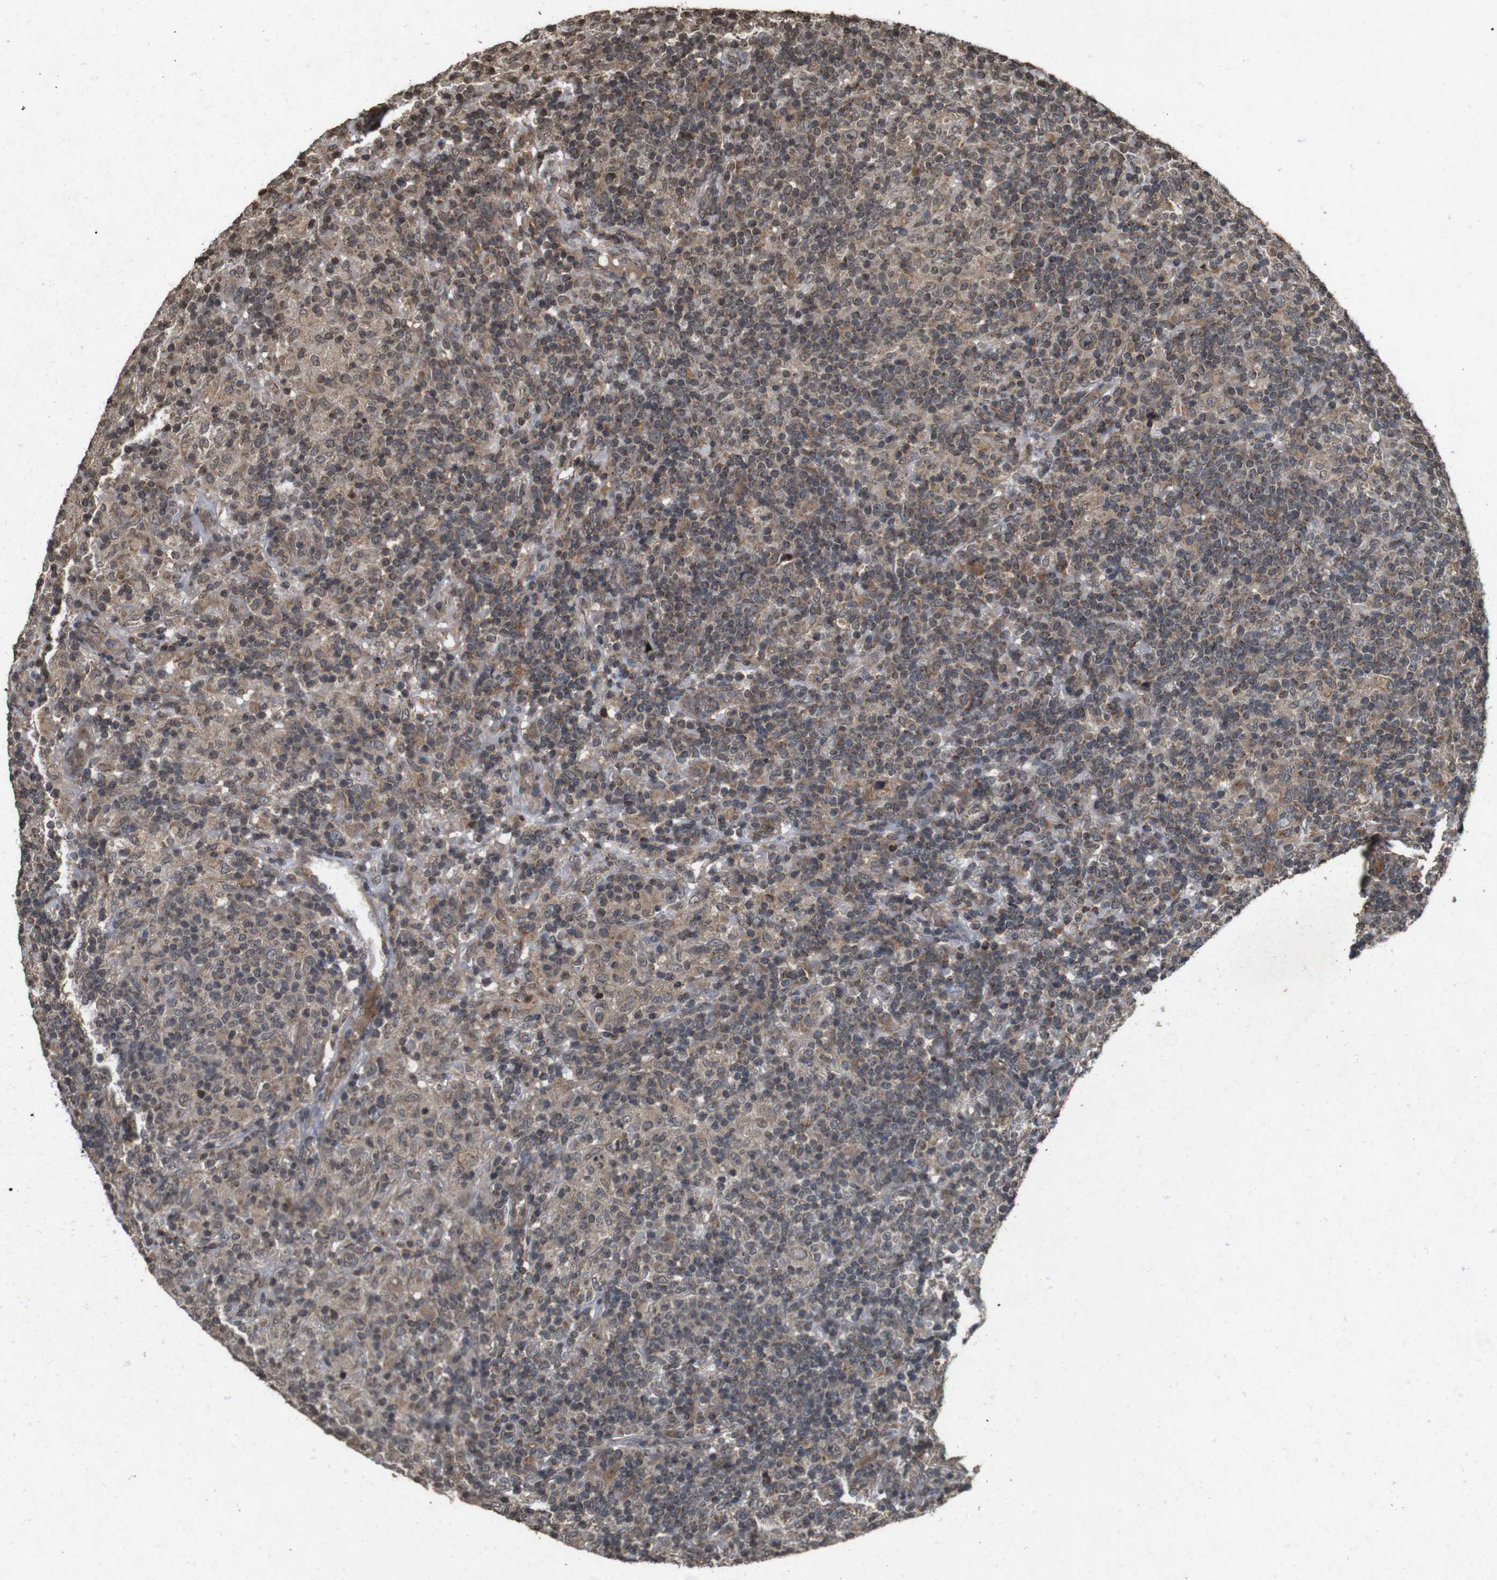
{"staining": {"intensity": "weak", "quantity": "<25%", "location": "cytoplasmic/membranous"}, "tissue": "lymphoma", "cell_type": "Tumor cells", "image_type": "cancer", "snomed": [{"axis": "morphology", "description": "Hodgkin's disease, NOS"}, {"axis": "topography", "description": "Lymph node"}], "caption": "IHC micrograph of Hodgkin's disease stained for a protein (brown), which reveals no staining in tumor cells. (DAB (3,3'-diaminobenzidine) immunohistochemistry (IHC) with hematoxylin counter stain).", "gene": "SORL1", "patient": {"sex": "male", "age": 70}}